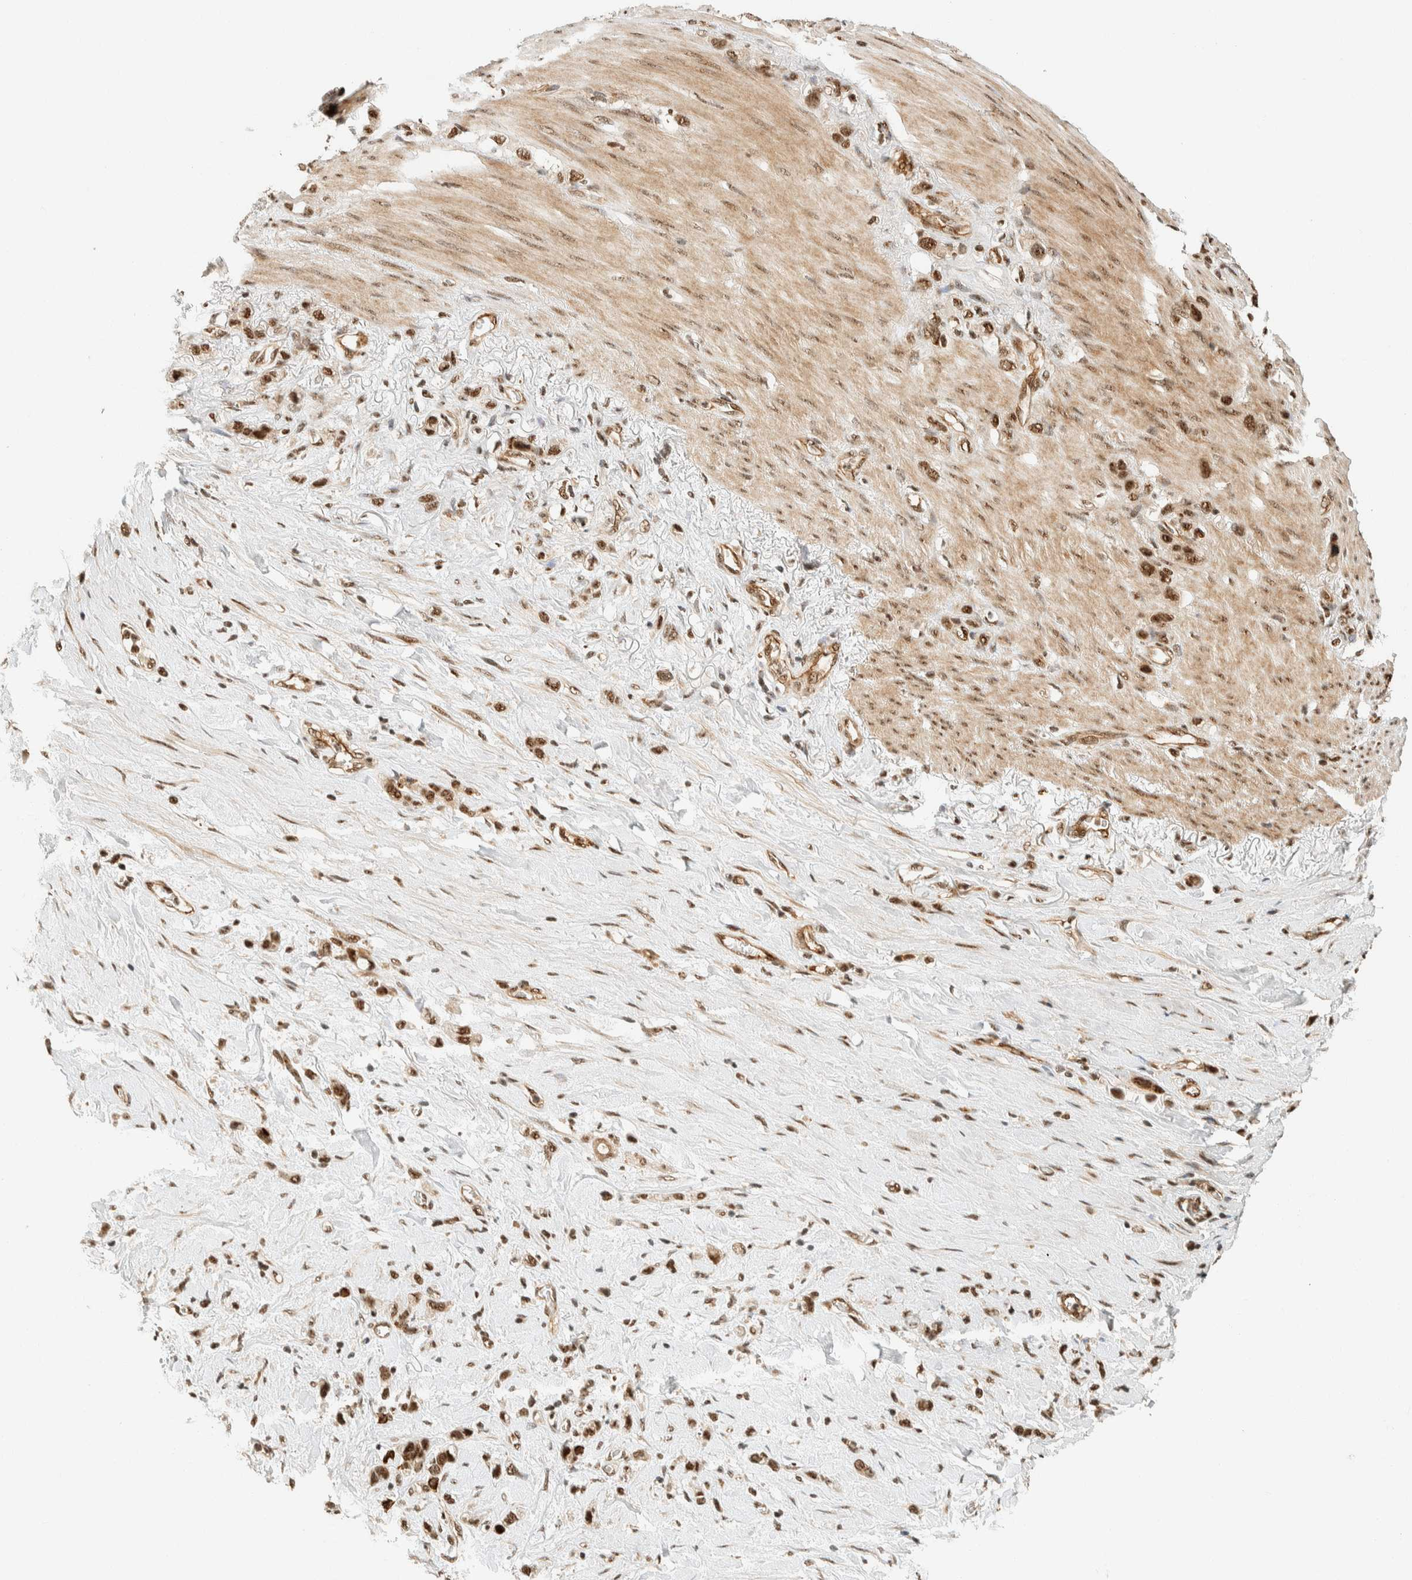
{"staining": {"intensity": "moderate", "quantity": ">75%", "location": "nuclear"}, "tissue": "stomach cancer", "cell_type": "Tumor cells", "image_type": "cancer", "snomed": [{"axis": "morphology", "description": "Normal tissue, NOS"}, {"axis": "morphology", "description": "Adenocarcinoma, NOS"}, {"axis": "morphology", "description": "Adenocarcinoma, High grade"}, {"axis": "topography", "description": "Stomach, upper"}, {"axis": "topography", "description": "Stomach"}], "caption": "This is an image of immunohistochemistry (IHC) staining of adenocarcinoma (high-grade) (stomach), which shows moderate positivity in the nuclear of tumor cells.", "gene": "SIK1", "patient": {"sex": "female", "age": 65}}